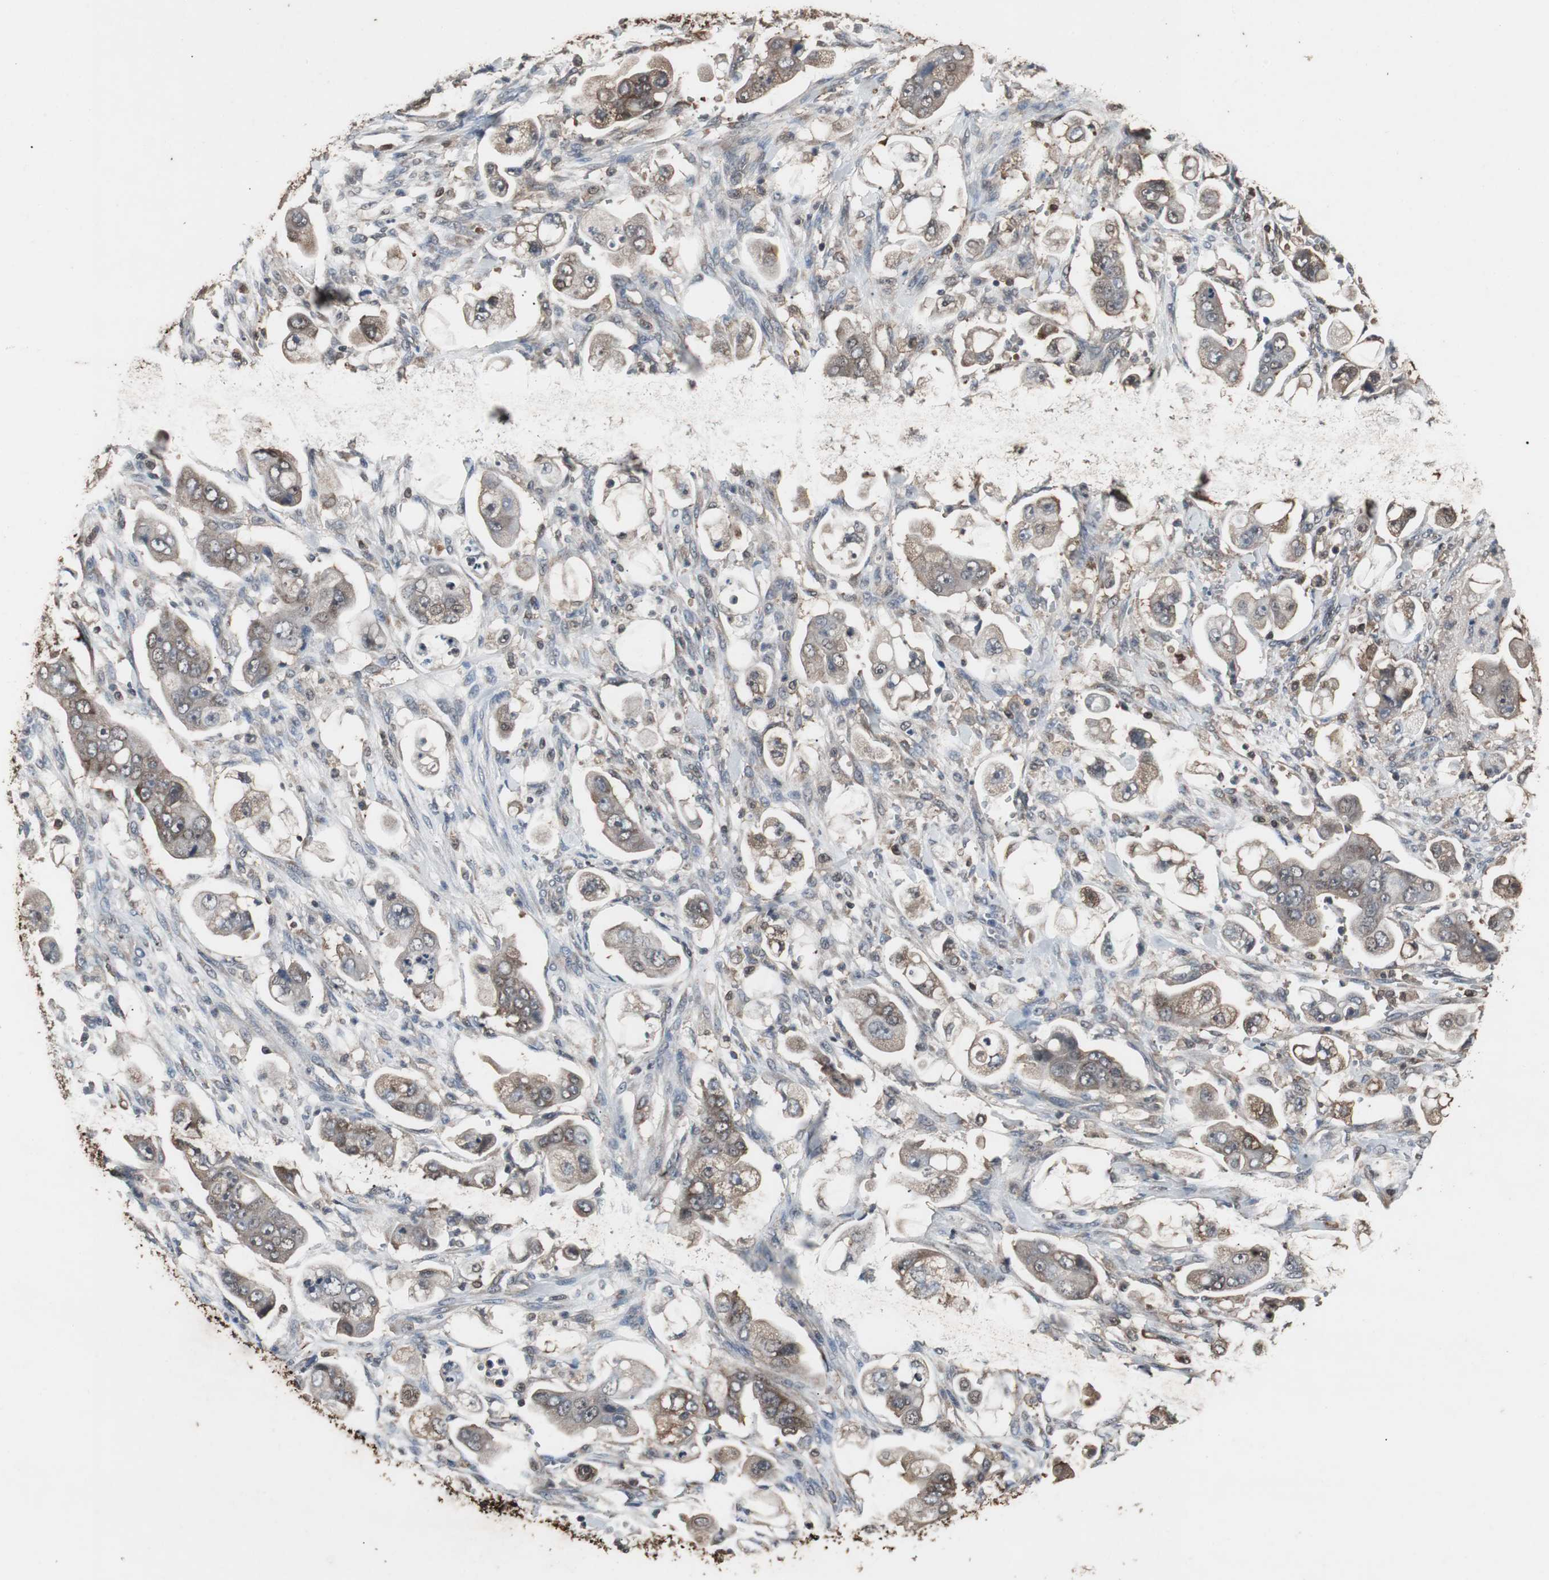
{"staining": {"intensity": "moderate", "quantity": "25%-75%", "location": "cytoplasmic/membranous"}, "tissue": "stomach cancer", "cell_type": "Tumor cells", "image_type": "cancer", "snomed": [{"axis": "morphology", "description": "Adenocarcinoma, NOS"}, {"axis": "topography", "description": "Stomach"}], "caption": "Immunohistochemistry of human adenocarcinoma (stomach) shows medium levels of moderate cytoplasmic/membranous staining in about 25%-75% of tumor cells.", "gene": "ZSCAN22", "patient": {"sex": "male", "age": 62}}